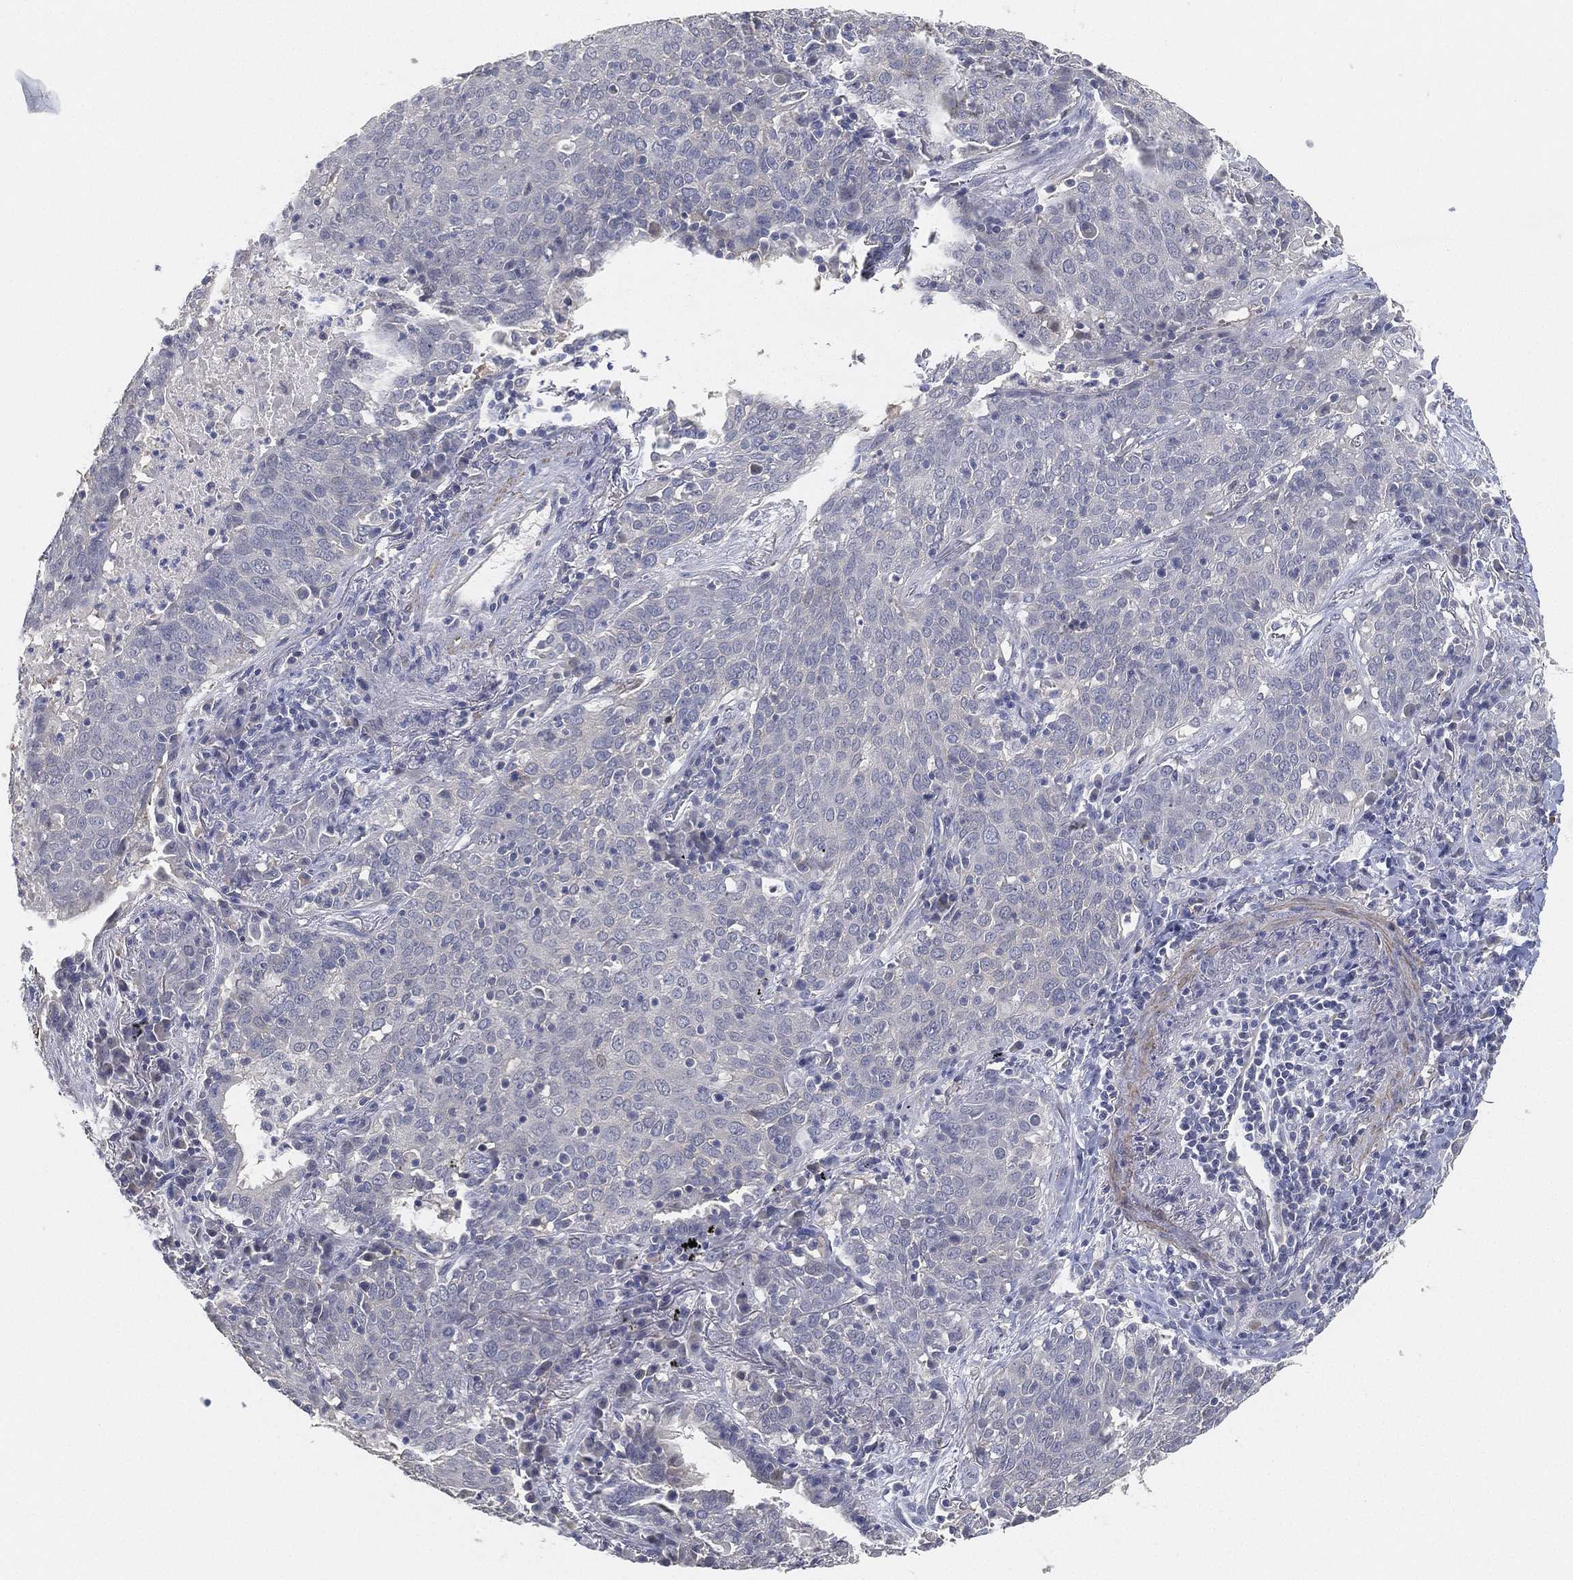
{"staining": {"intensity": "negative", "quantity": "none", "location": "none"}, "tissue": "lung cancer", "cell_type": "Tumor cells", "image_type": "cancer", "snomed": [{"axis": "morphology", "description": "Squamous cell carcinoma, NOS"}, {"axis": "topography", "description": "Lung"}], "caption": "Tumor cells show no significant protein positivity in lung cancer (squamous cell carcinoma).", "gene": "GPR61", "patient": {"sex": "male", "age": 82}}